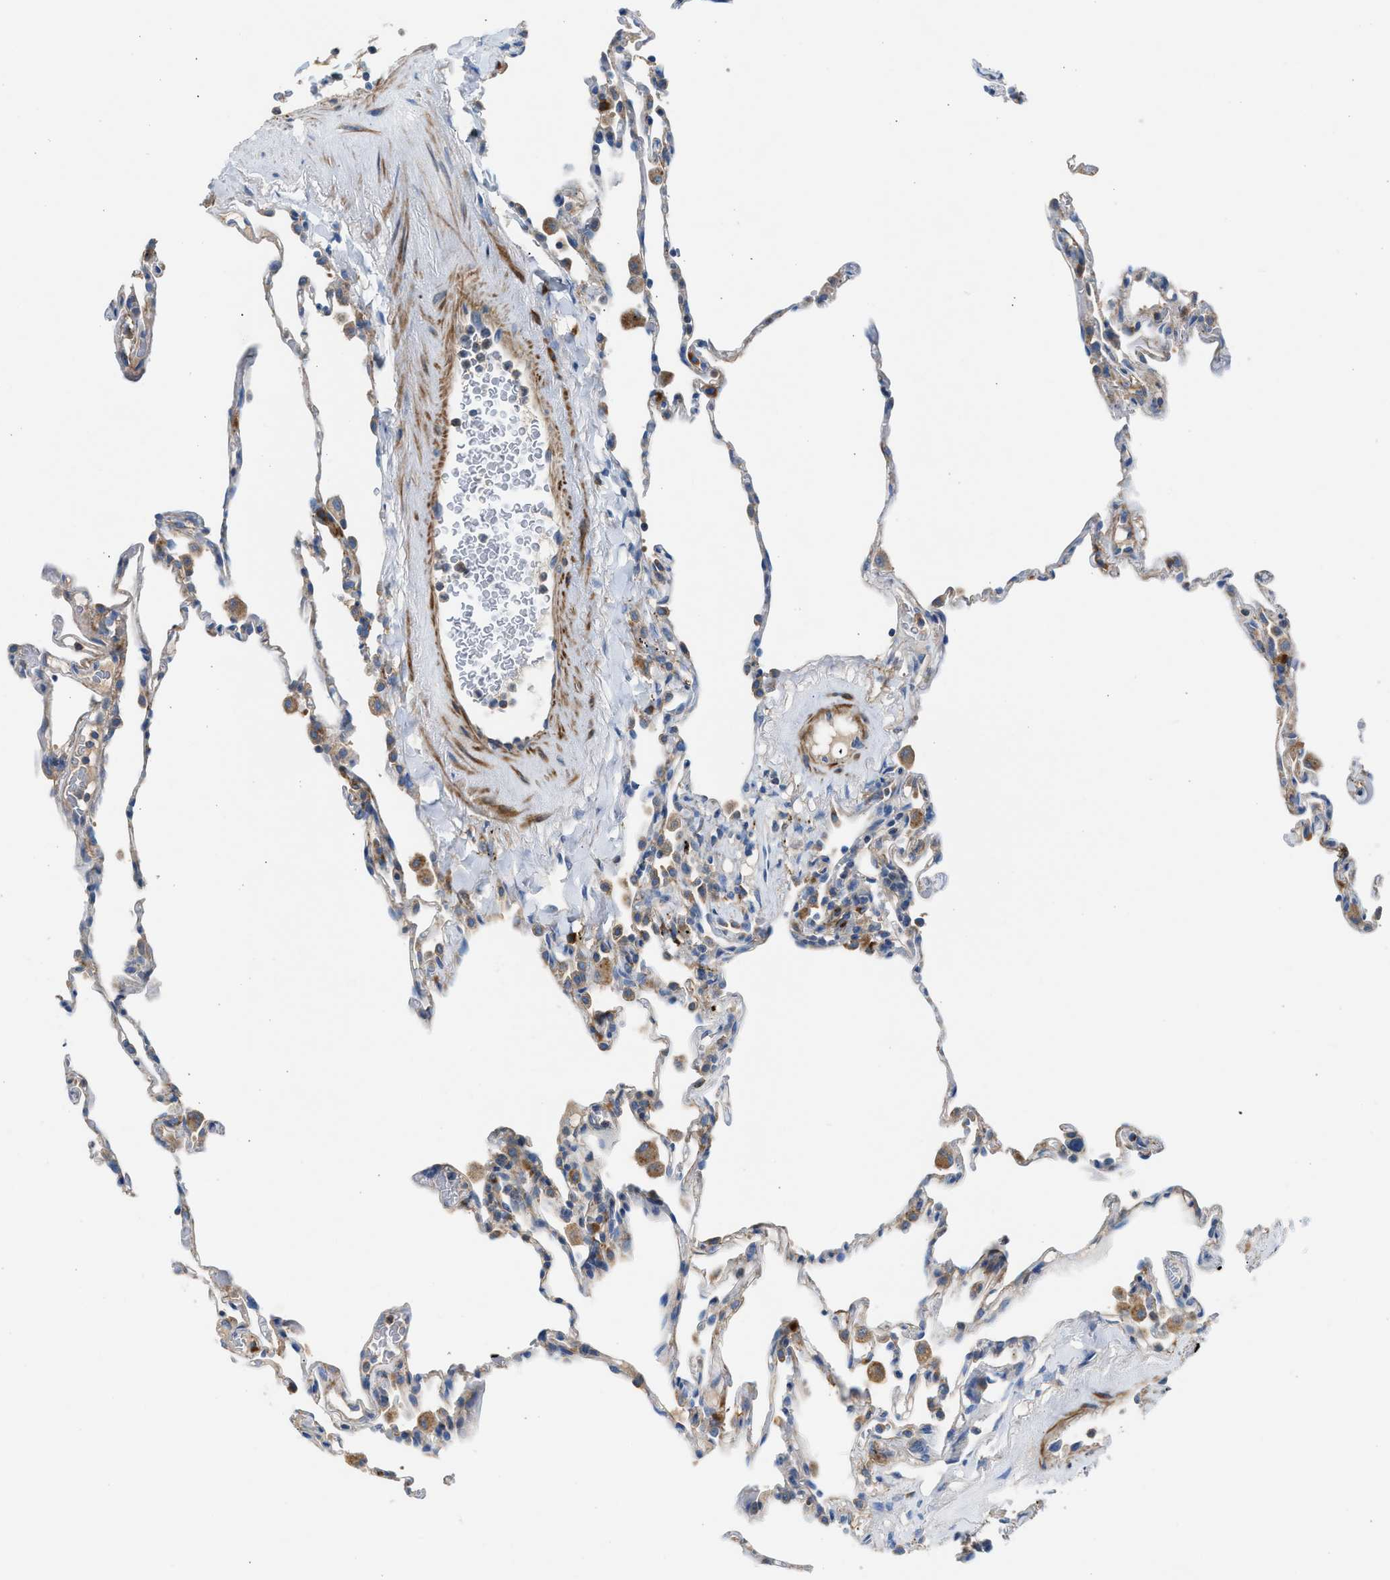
{"staining": {"intensity": "weak", "quantity": "<25%", "location": "cytoplasmic/membranous"}, "tissue": "lung", "cell_type": "Alveolar cells", "image_type": "normal", "snomed": [{"axis": "morphology", "description": "Normal tissue, NOS"}, {"axis": "topography", "description": "Lung"}], "caption": "High magnification brightfield microscopy of unremarkable lung stained with DAB (brown) and counterstained with hematoxylin (blue): alveolar cells show no significant expression.", "gene": "AOAH", "patient": {"sex": "male", "age": 59}}